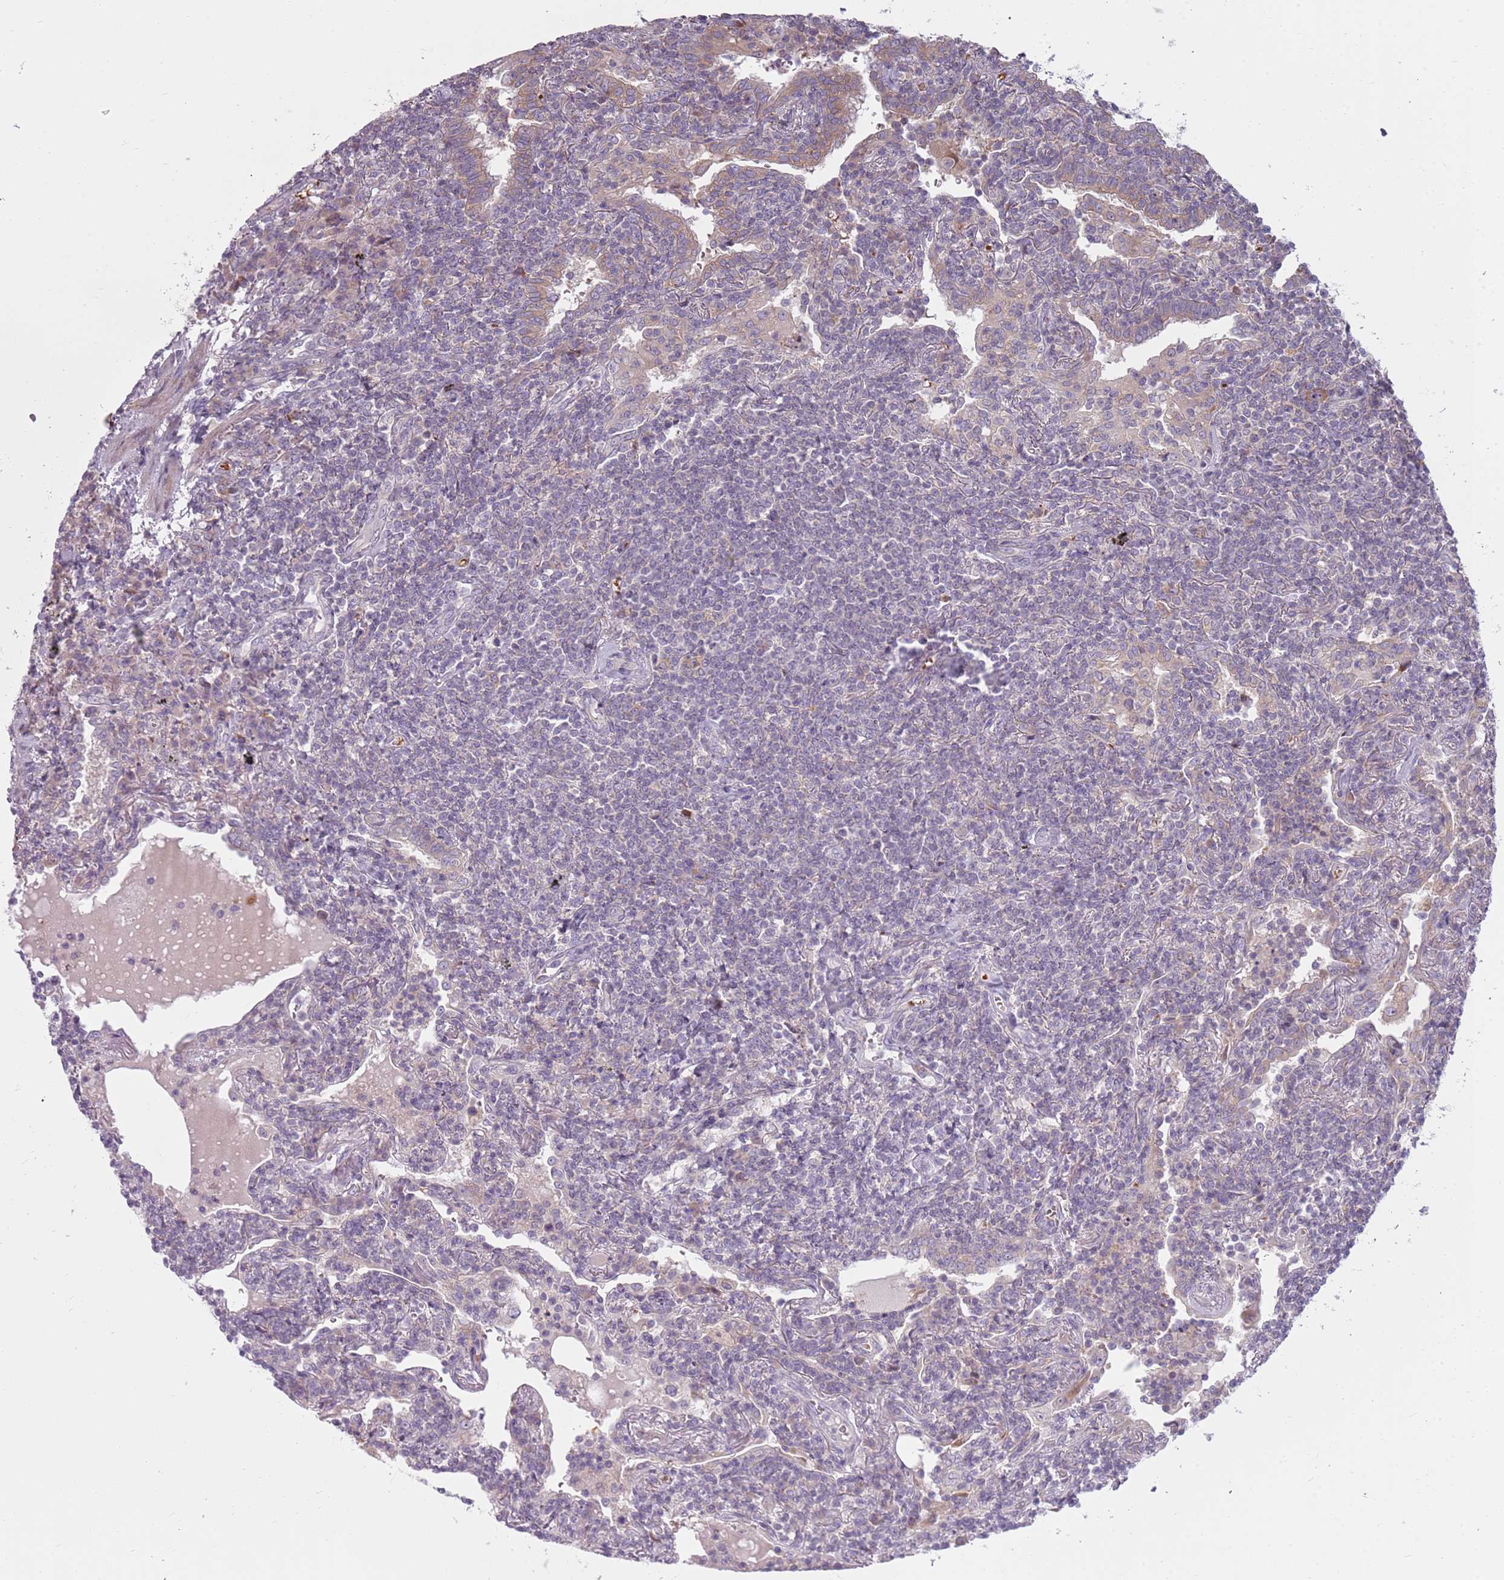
{"staining": {"intensity": "negative", "quantity": "none", "location": "none"}, "tissue": "lymphoma", "cell_type": "Tumor cells", "image_type": "cancer", "snomed": [{"axis": "morphology", "description": "Malignant lymphoma, non-Hodgkin's type, Low grade"}, {"axis": "topography", "description": "Lung"}], "caption": "Protein analysis of lymphoma demonstrates no significant positivity in tumor cells.", "gene": "HSPA14", "patient": {"sex": "female", "age": 71}}